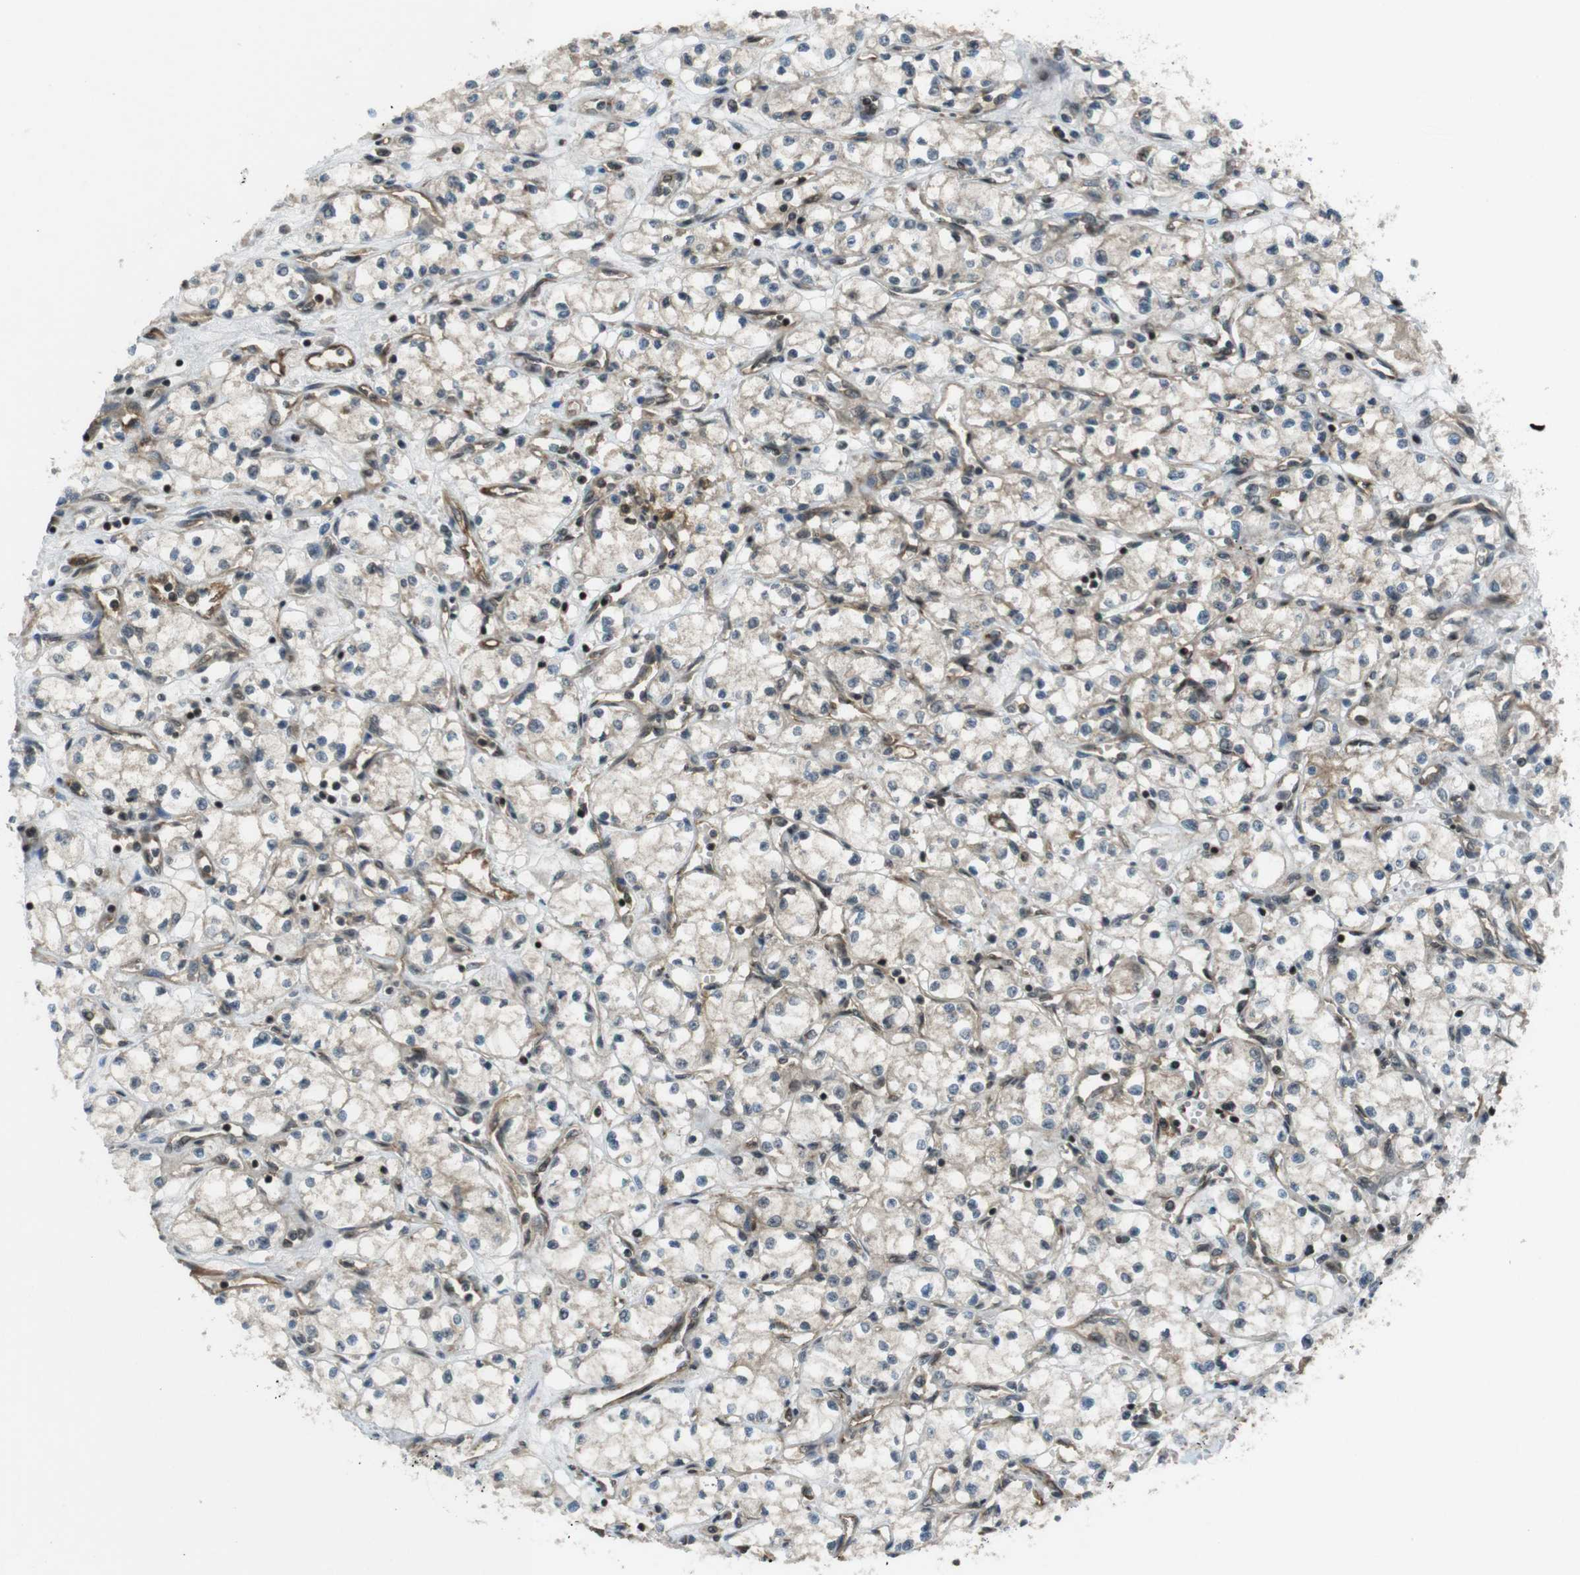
{"staining": {"intensity": "weak", "quantity": "25%-75%", "location": "cytoplasmic/membranous"}, "tissue": "renal cancer", "cell_type": "Tumor cells", "image_type": "cancer", "snomed": [{"axis": "morphology", "description": "Normal tissue, NOS"}, {"axis": "morphology", "description": "Adenocarcinoma, NOS"}, {"axis": "topography", "description": "Kidney"}], "caption": "A high-resolution photomicrograph shows immunohistochemistry staining of renal adenocarcinoma, which exhibits weak cytoplasmic/membranous expression in about 25%-75% of tumor cells.", "gene": "TIAM2", "patient": {"sex": "male", "age": 59}}